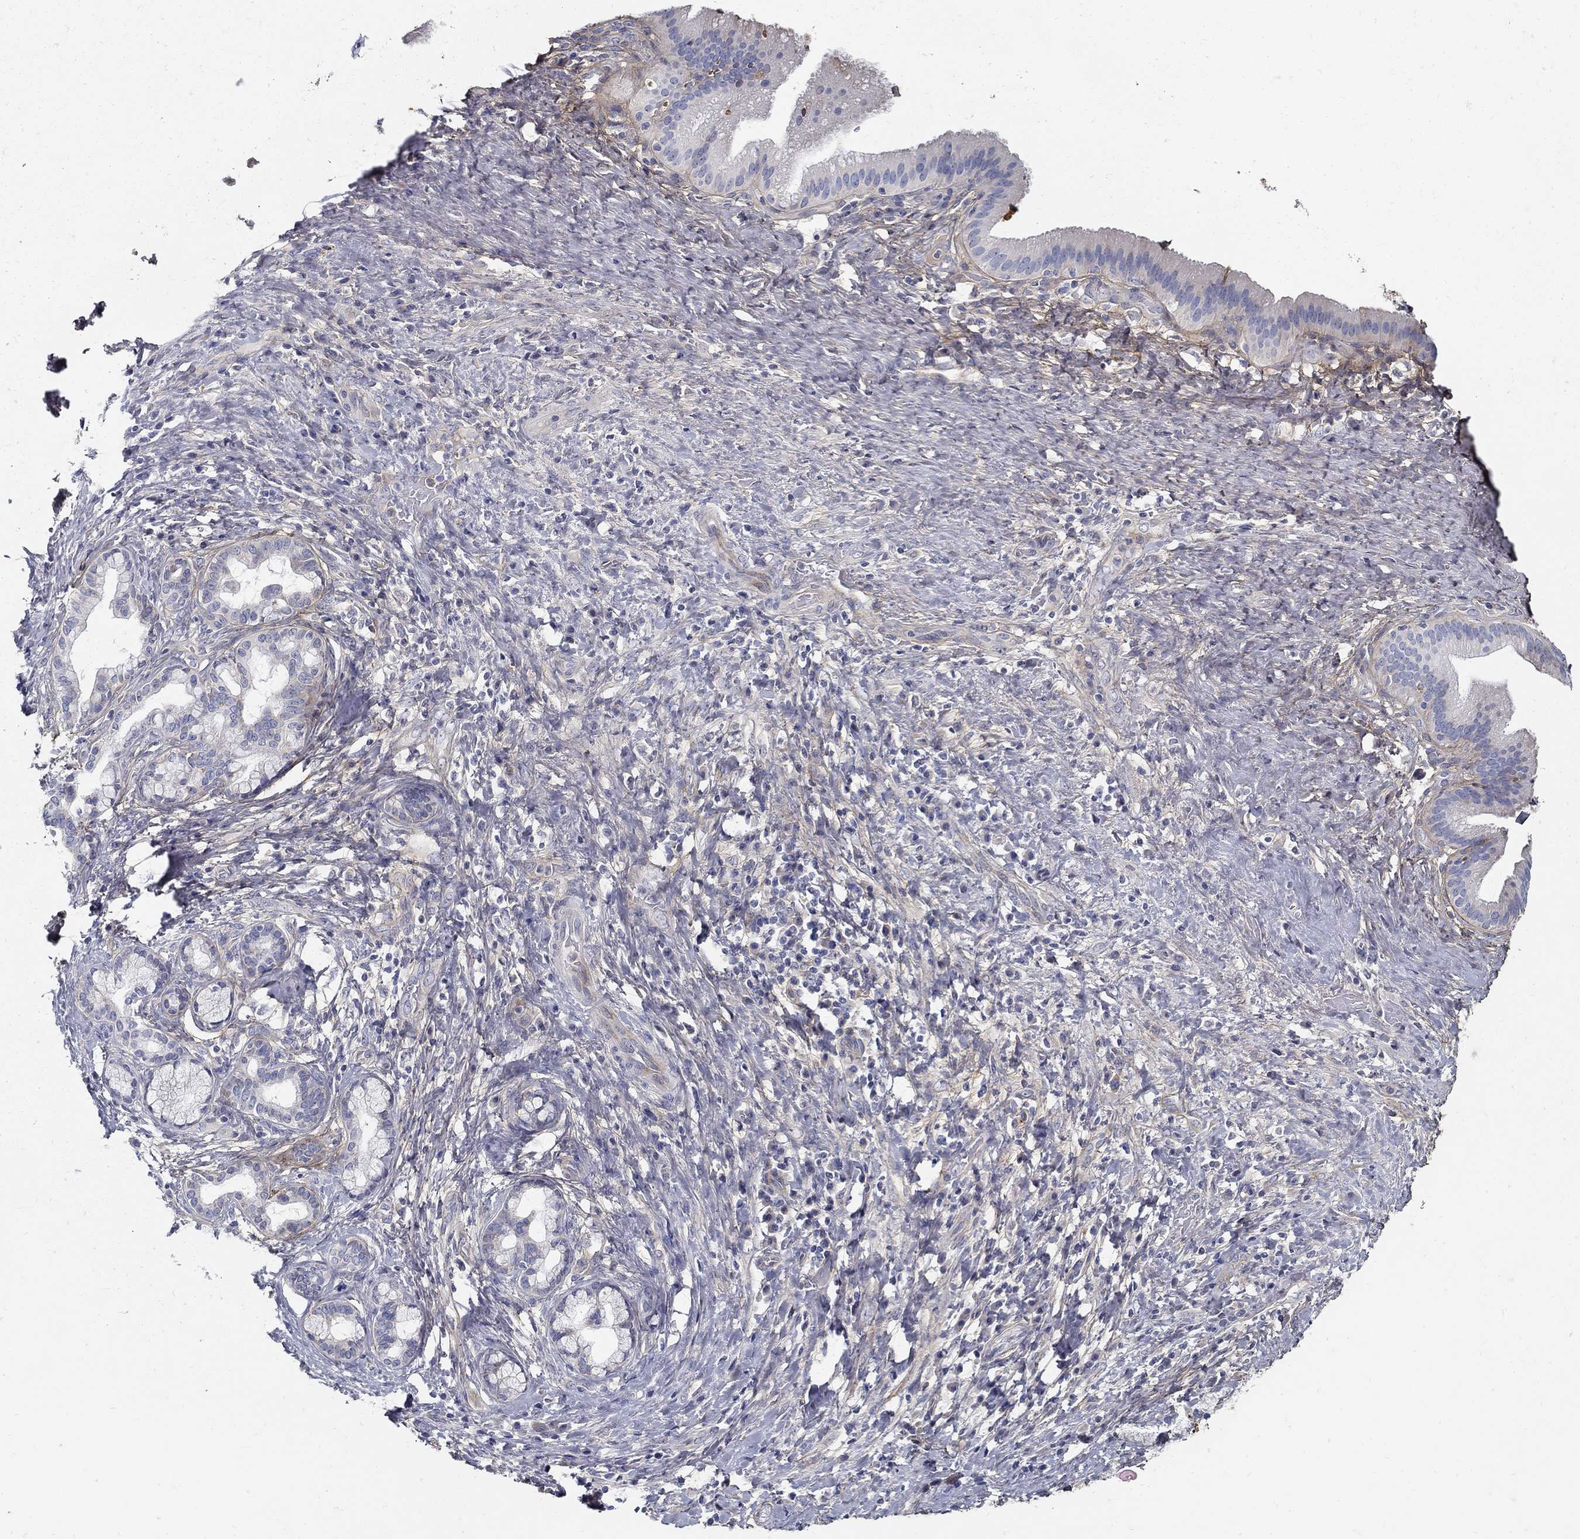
{"staining": {"intensity": "negative", "quantity": "none", "location": "none"}, "tissue": "liver cancer", "cell_type": "Tumor cells", "image_type": "cancer", "snomed": [{"axis": "morphology", "description": "Cholangiocarcinoma"}, {"axis": "topography", "description": "Liver"}], "caption": "Tumor cells are negative for brown protein staining in liver cancer (cholangiocarcinoma).", "gene": "TGFBI", "patient": {"sex": "female", "age": 73}}